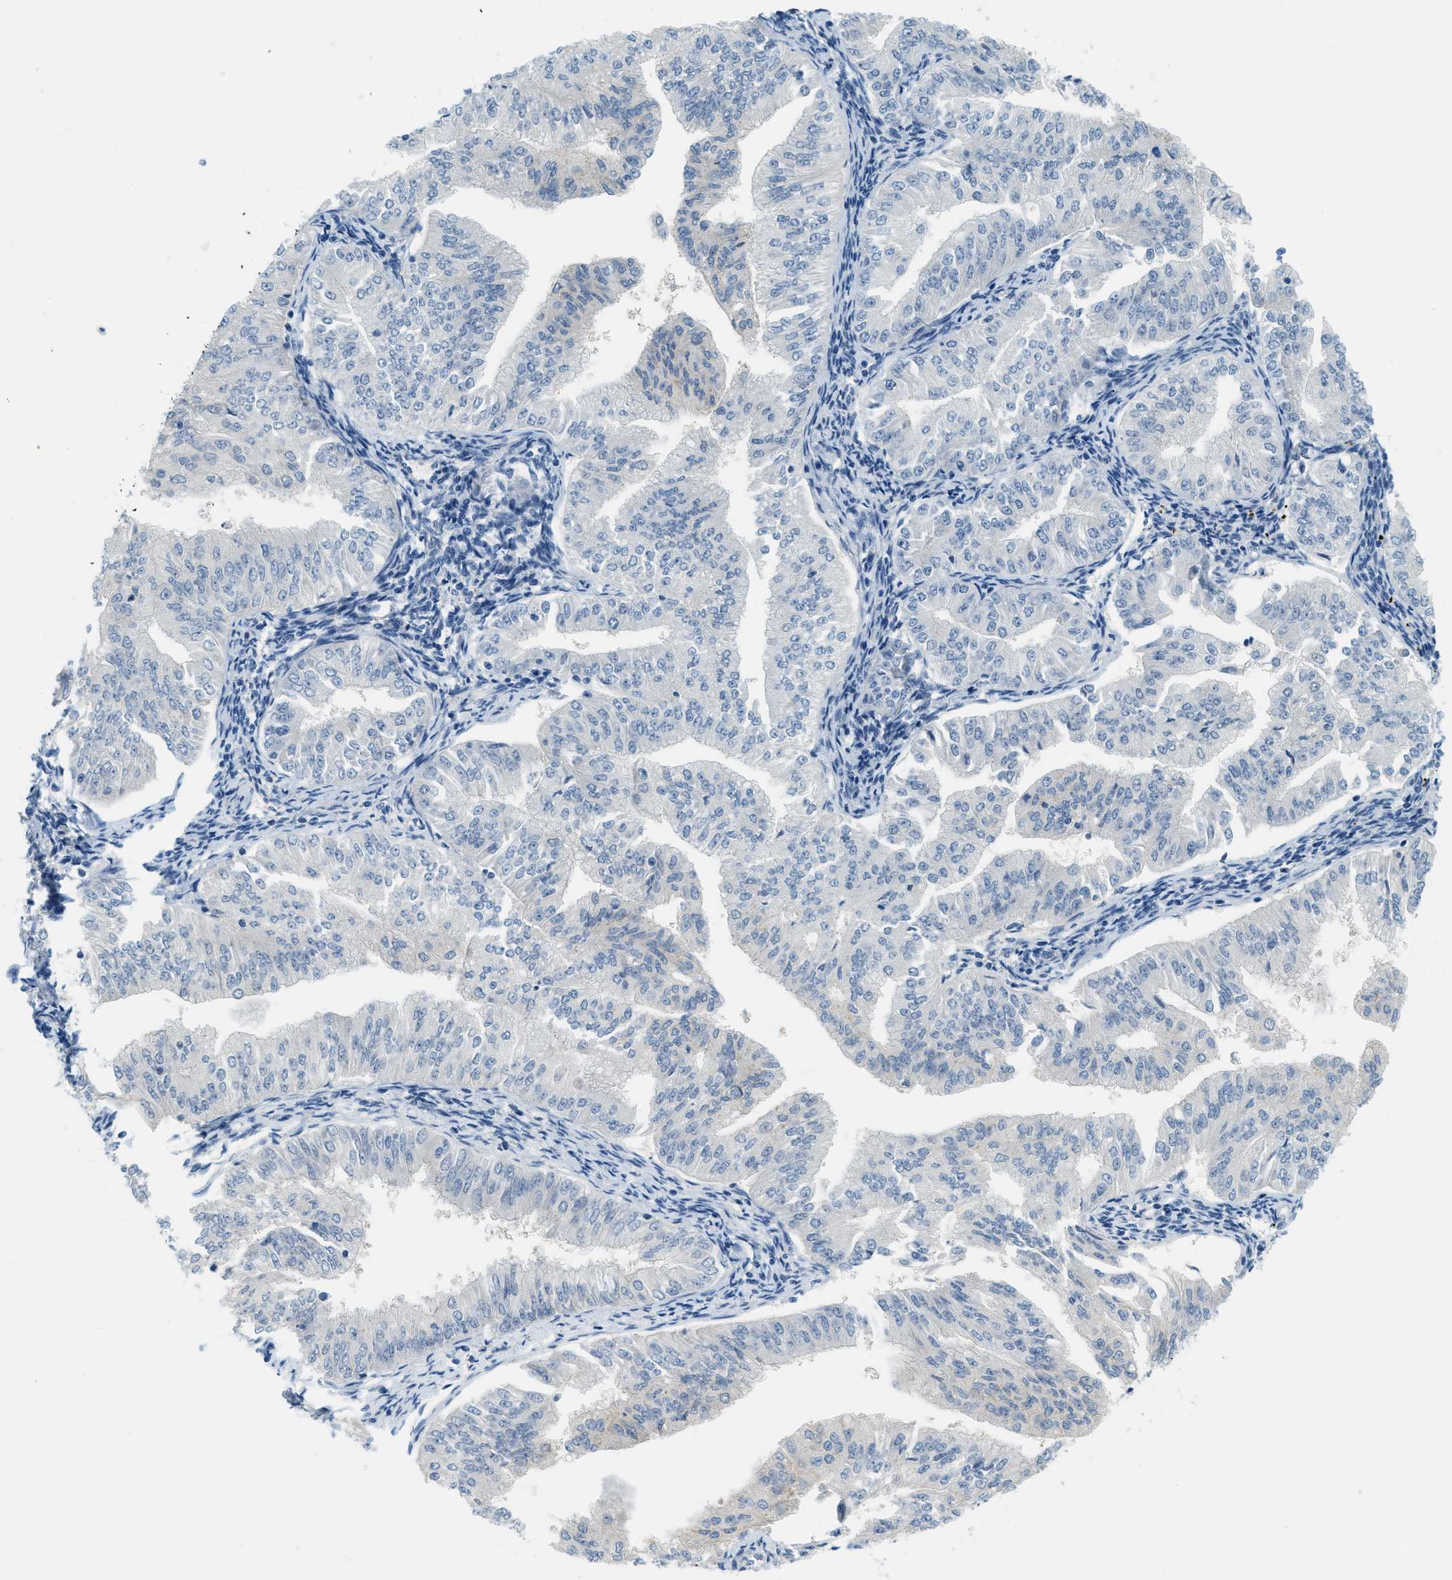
{"staining": {"intensity": "negative", "quantity": "none", "location": "none"}, "tissue": "endometrial cancer", "cell_type": "Tumor cells", "image_type": "cancer", "snomed": [{"axis": "morphology", "description": "Normal tissue, NOS"}, {"axis": "morphology", "description": "Adenocarcinoma, NOS"}, {"axis": "topography", "description": "Endometrium"}], "caption": "An image of human endometrial adenocarcinoma is negative for staining in tumor cells.", "gene": "CYP4X1", "patient": {"sex": "female", "age": 53}}